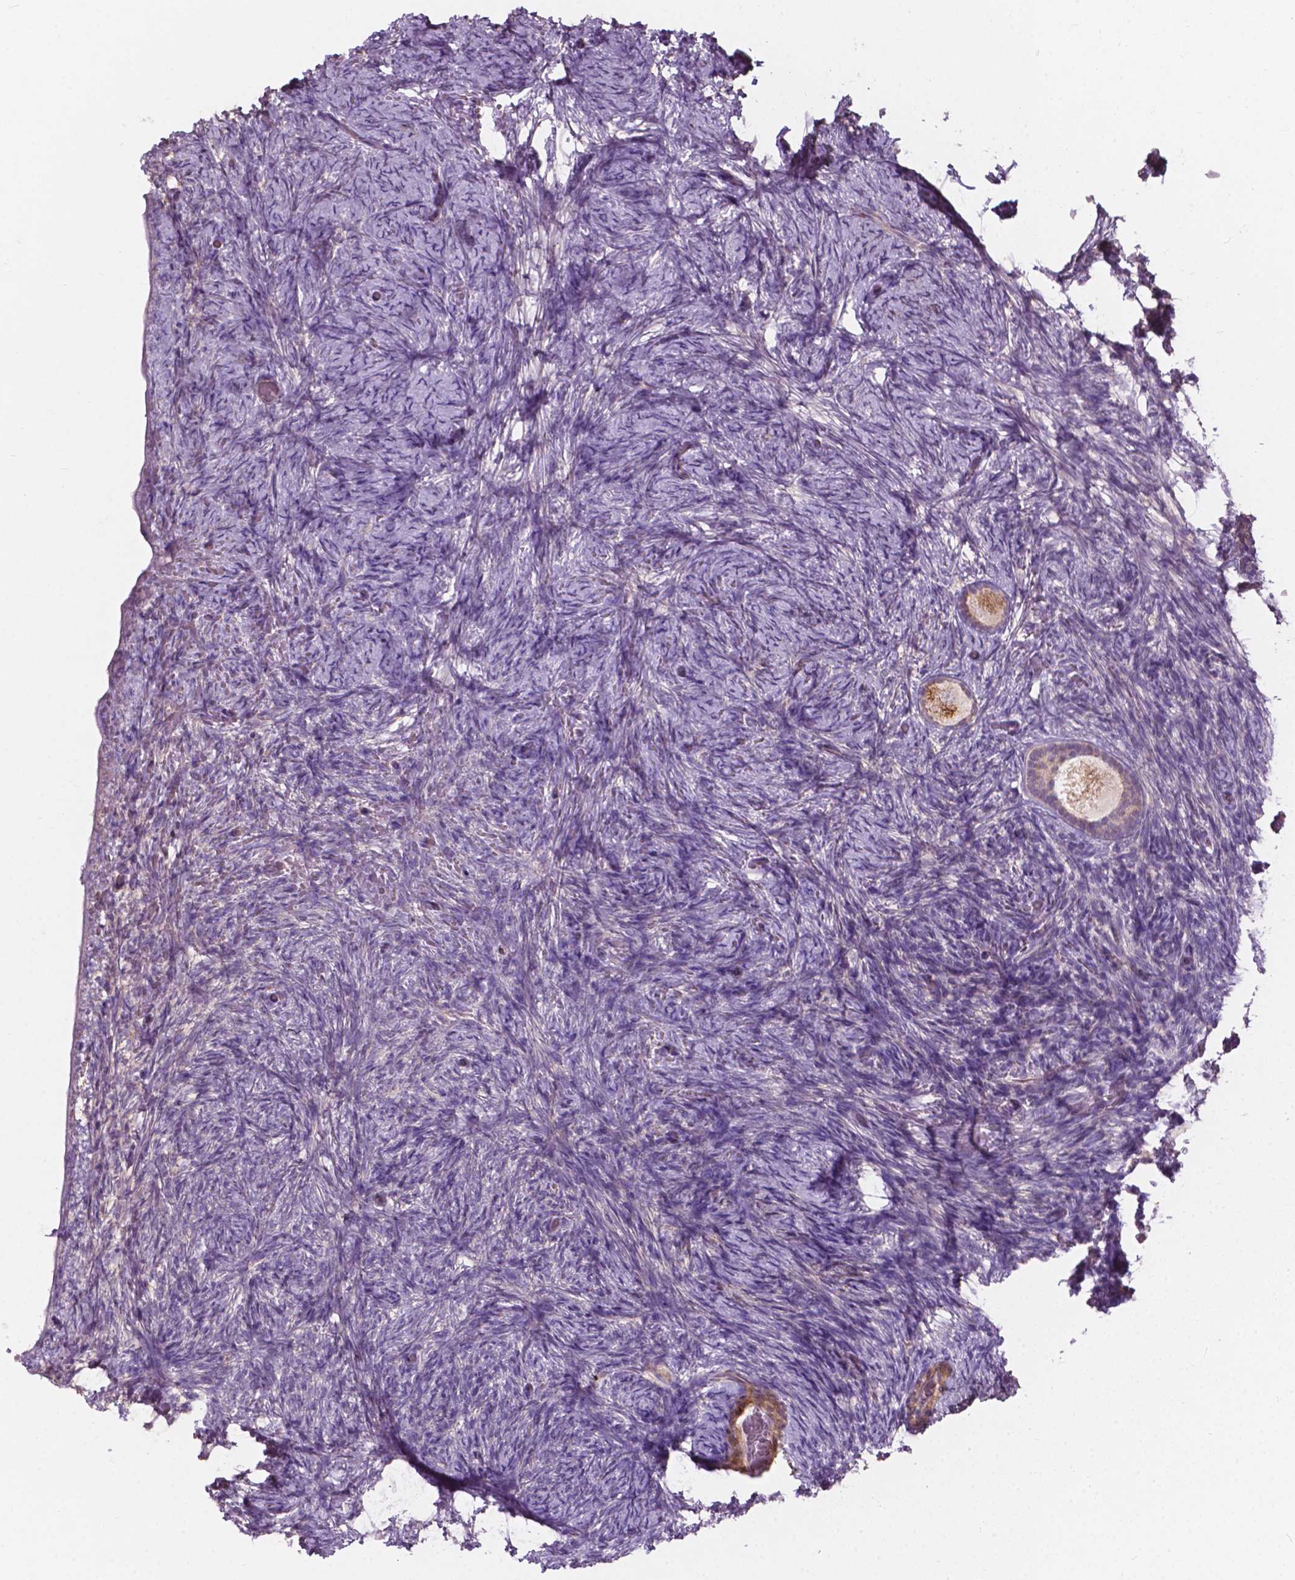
{"staining": {"intensity": "moderate", "quantity": "25%-75%", "location": "cytoplasmic/membranous"}, "tissue": "ovary", "cell_type": "Follicle cells", "image_type": "normal", "snomed": [{"axis": "morphology", "description": "Normal tissue, NOS"}, {"axis": "topography", "description": "Ovary"}], "caption": "Immunohistochemistry (IHC) photomicrograph of benign ovary stained for a protein (brown), which displays medium levels of moderate cytoplasmic/membranous expression in approximately 25%-75% of follicle cells.", "gene": "NDUFA10", "patient": {"sex": "female", "age": 34}}